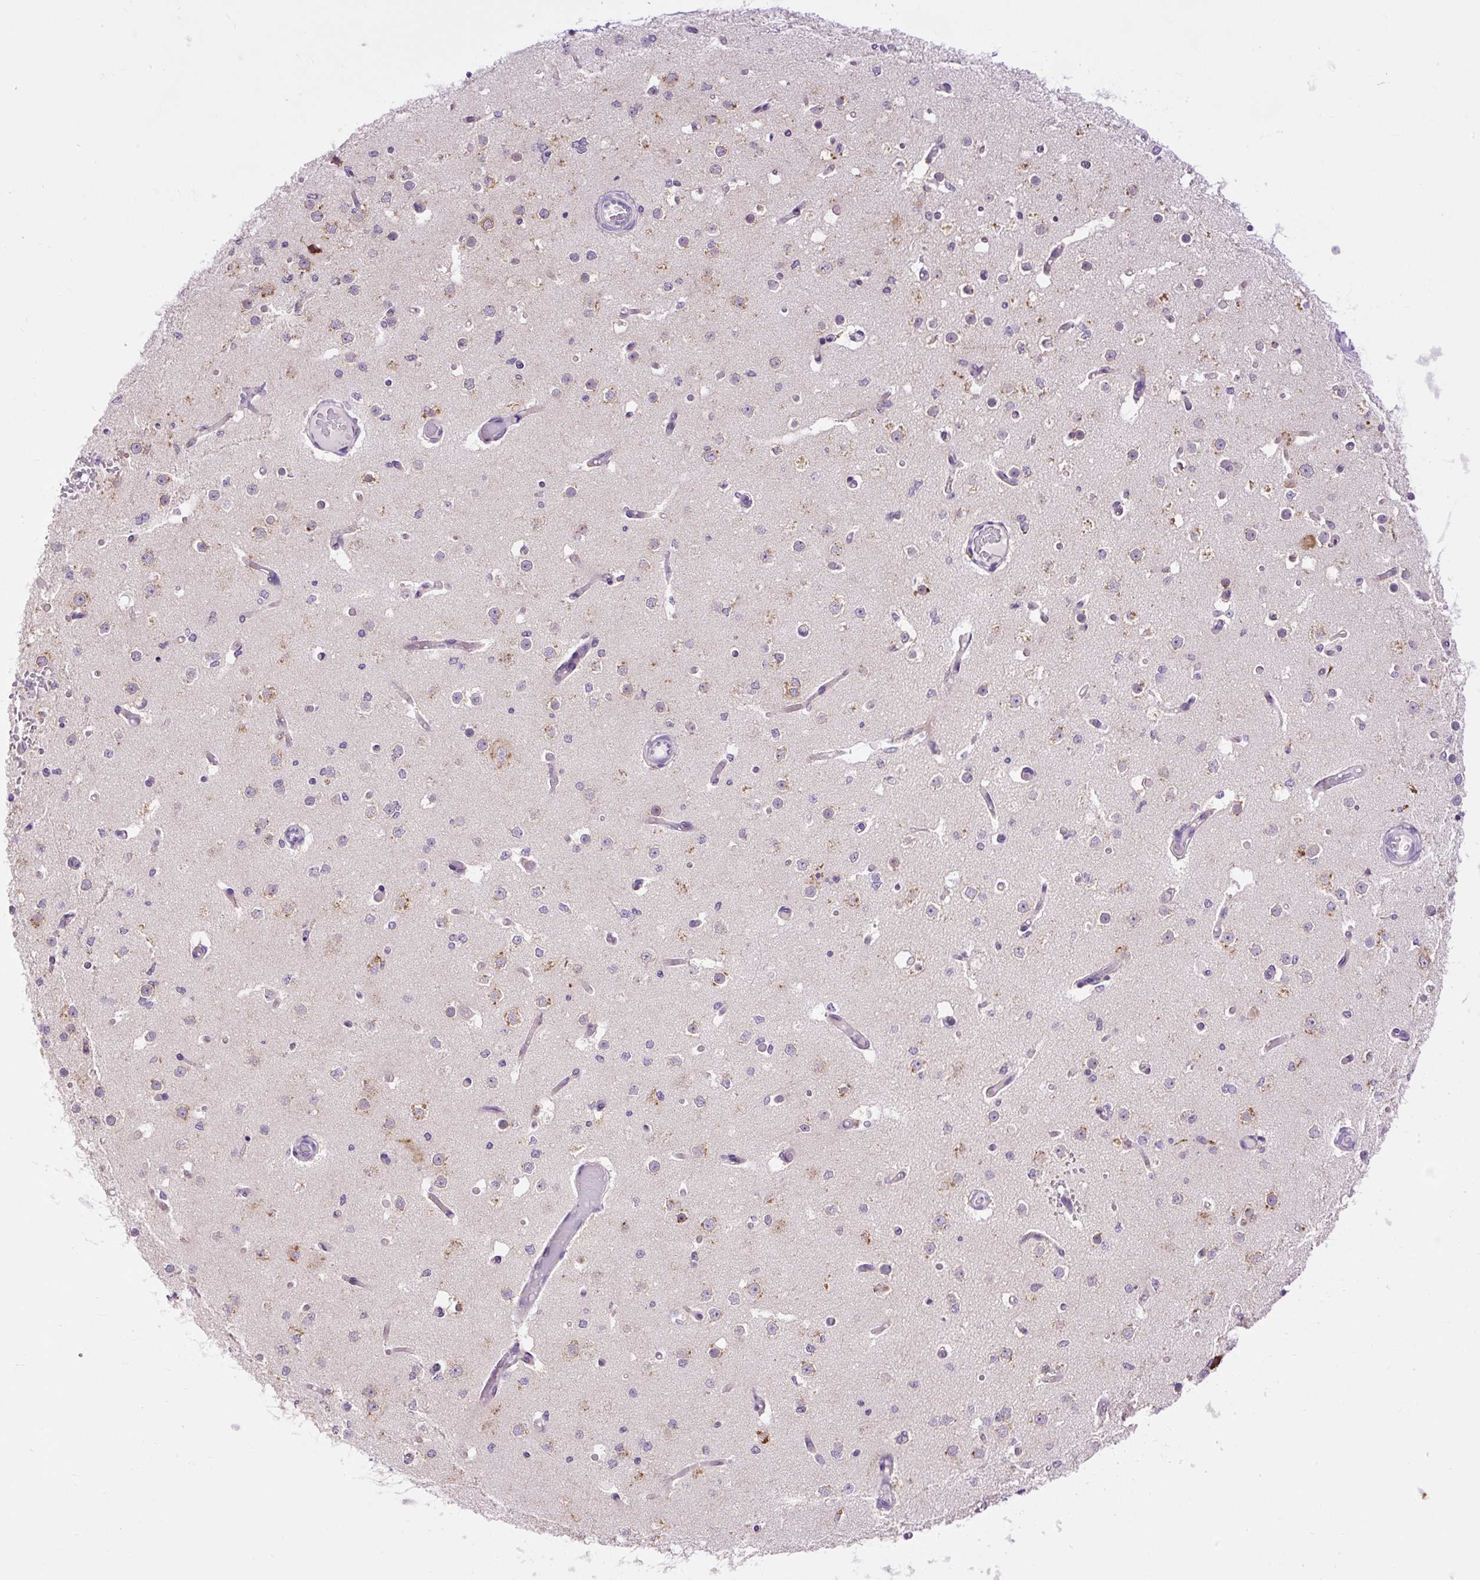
{"staining": {"intensity": "negative", "quantity": "none", "location": "none"}, "tissue": "cerebral cortex", "cell_type": "Endothelial cells", "image_type": "normal", "snomed": [{"axis": "morphology", "description": "Normal tissue, NOS"}, {"axis": "morphology", "description": "Inflammation, NOS"}, {"axis": "topography", "description": "Cerebral cortex"}], "caption": "IHC micrograph of benign cerebral cortex stained for a protein (brown), which demonstrates no expression in endothelial cells.", "gene": "FMC1", "patient": {"sex": "male", "age": 6}}